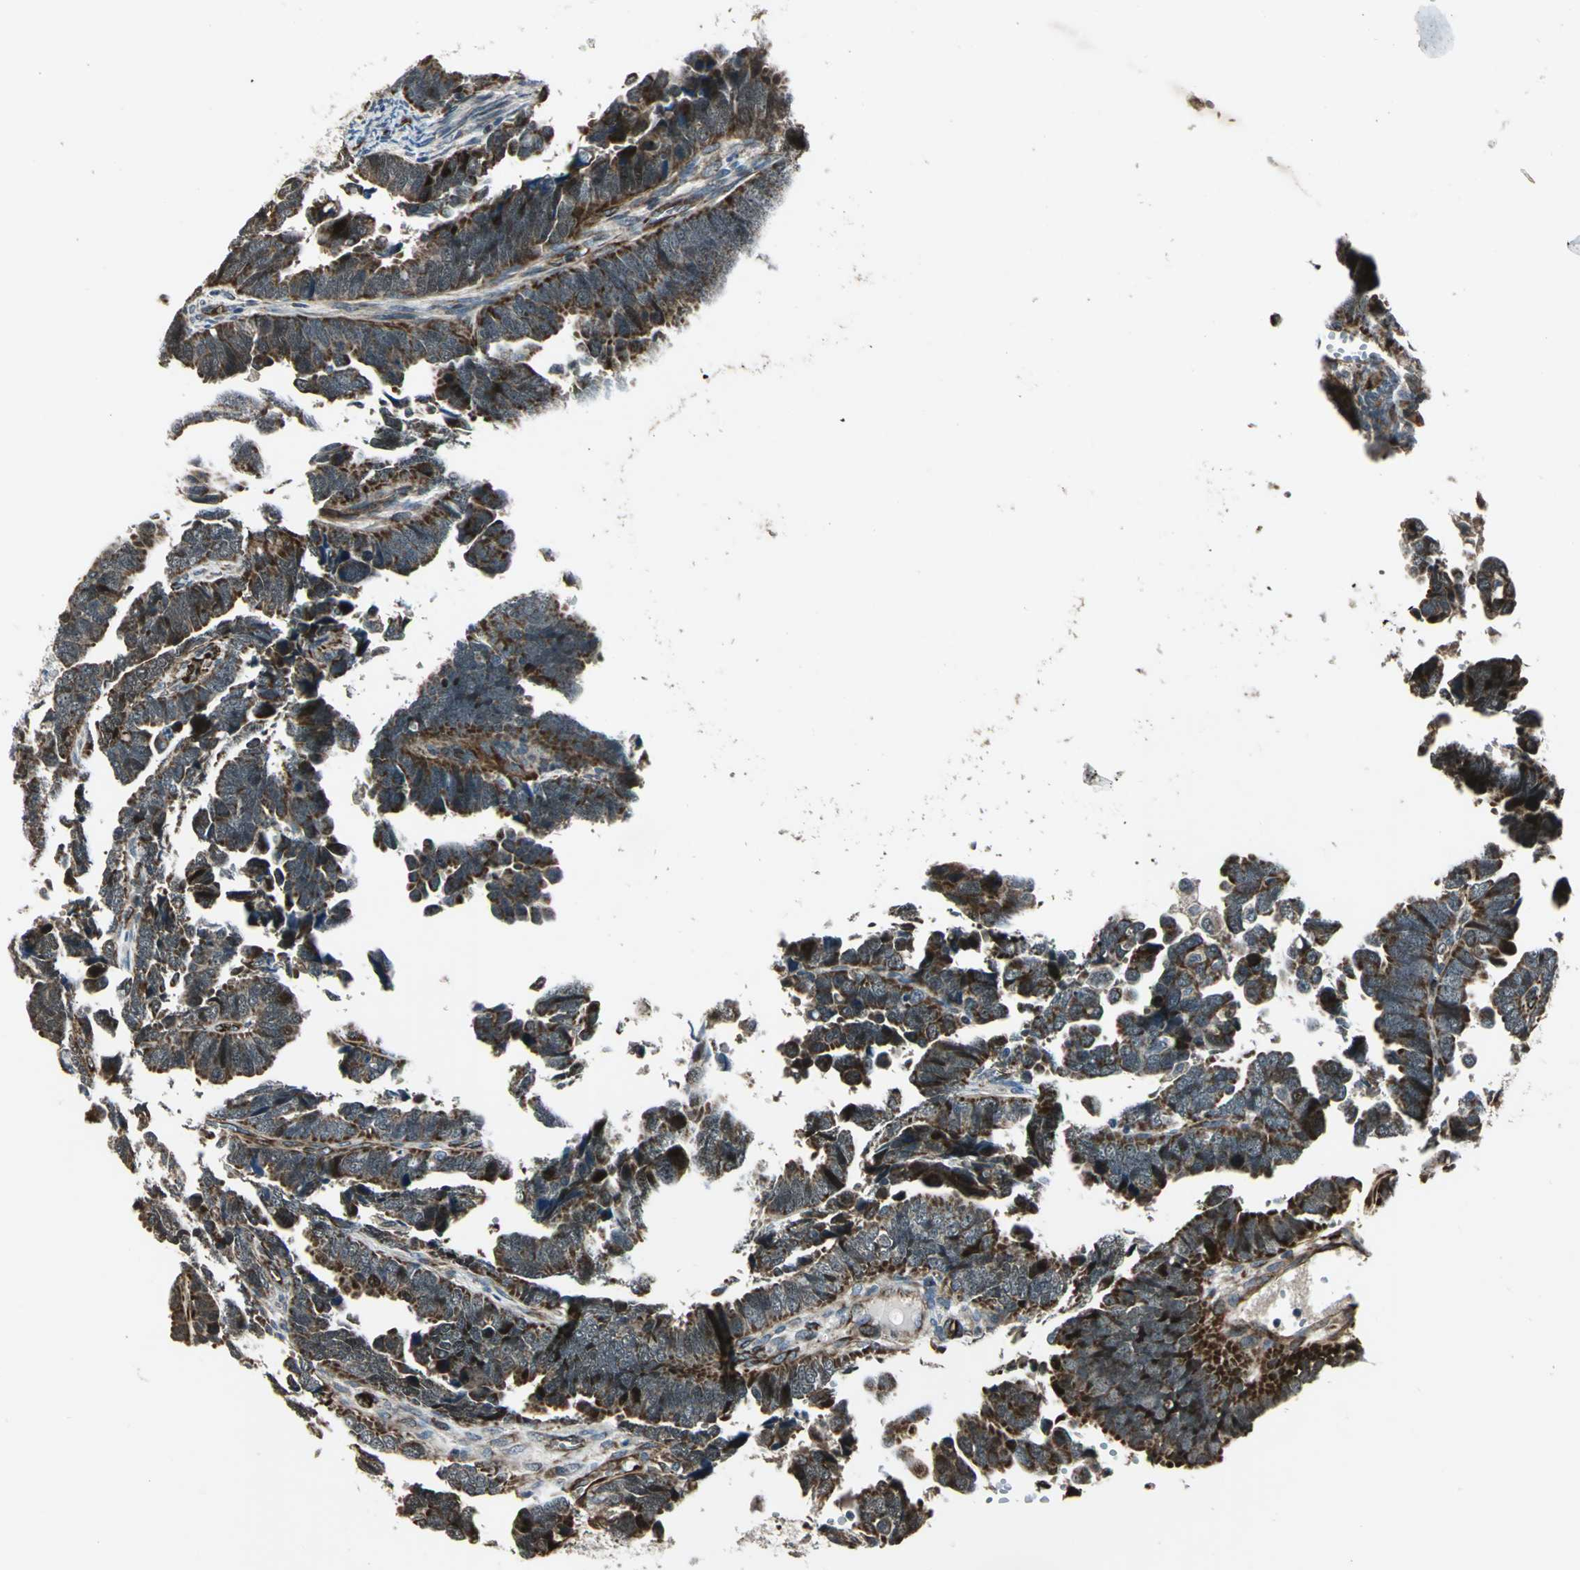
{"staining": {"intensity": "strong", "quantity": ">75%", "location": "cytoplasmic/membranous"}, "tissue": "endometrial cancer", "cell_type": "Tumor cells", "image_type": "cancer", "snomed": [{"axis": "morphology", "description": "Adenocarcinoma, NOS"}, {"axis": "topography", "description": "Endometrium"}], "caption": "IHC histopathology image of neoplastic tissue: endometrial cancer stained using immunohistochemistry (IHC) exhibits high levels of strong protein expression localized specifically in the cytoplasmic/membranous of tumor cells, appearing as a cytoplasmic/membranous brown color.", "gene": "EXD2", "patient": {"sex": "female", "age": 75}}